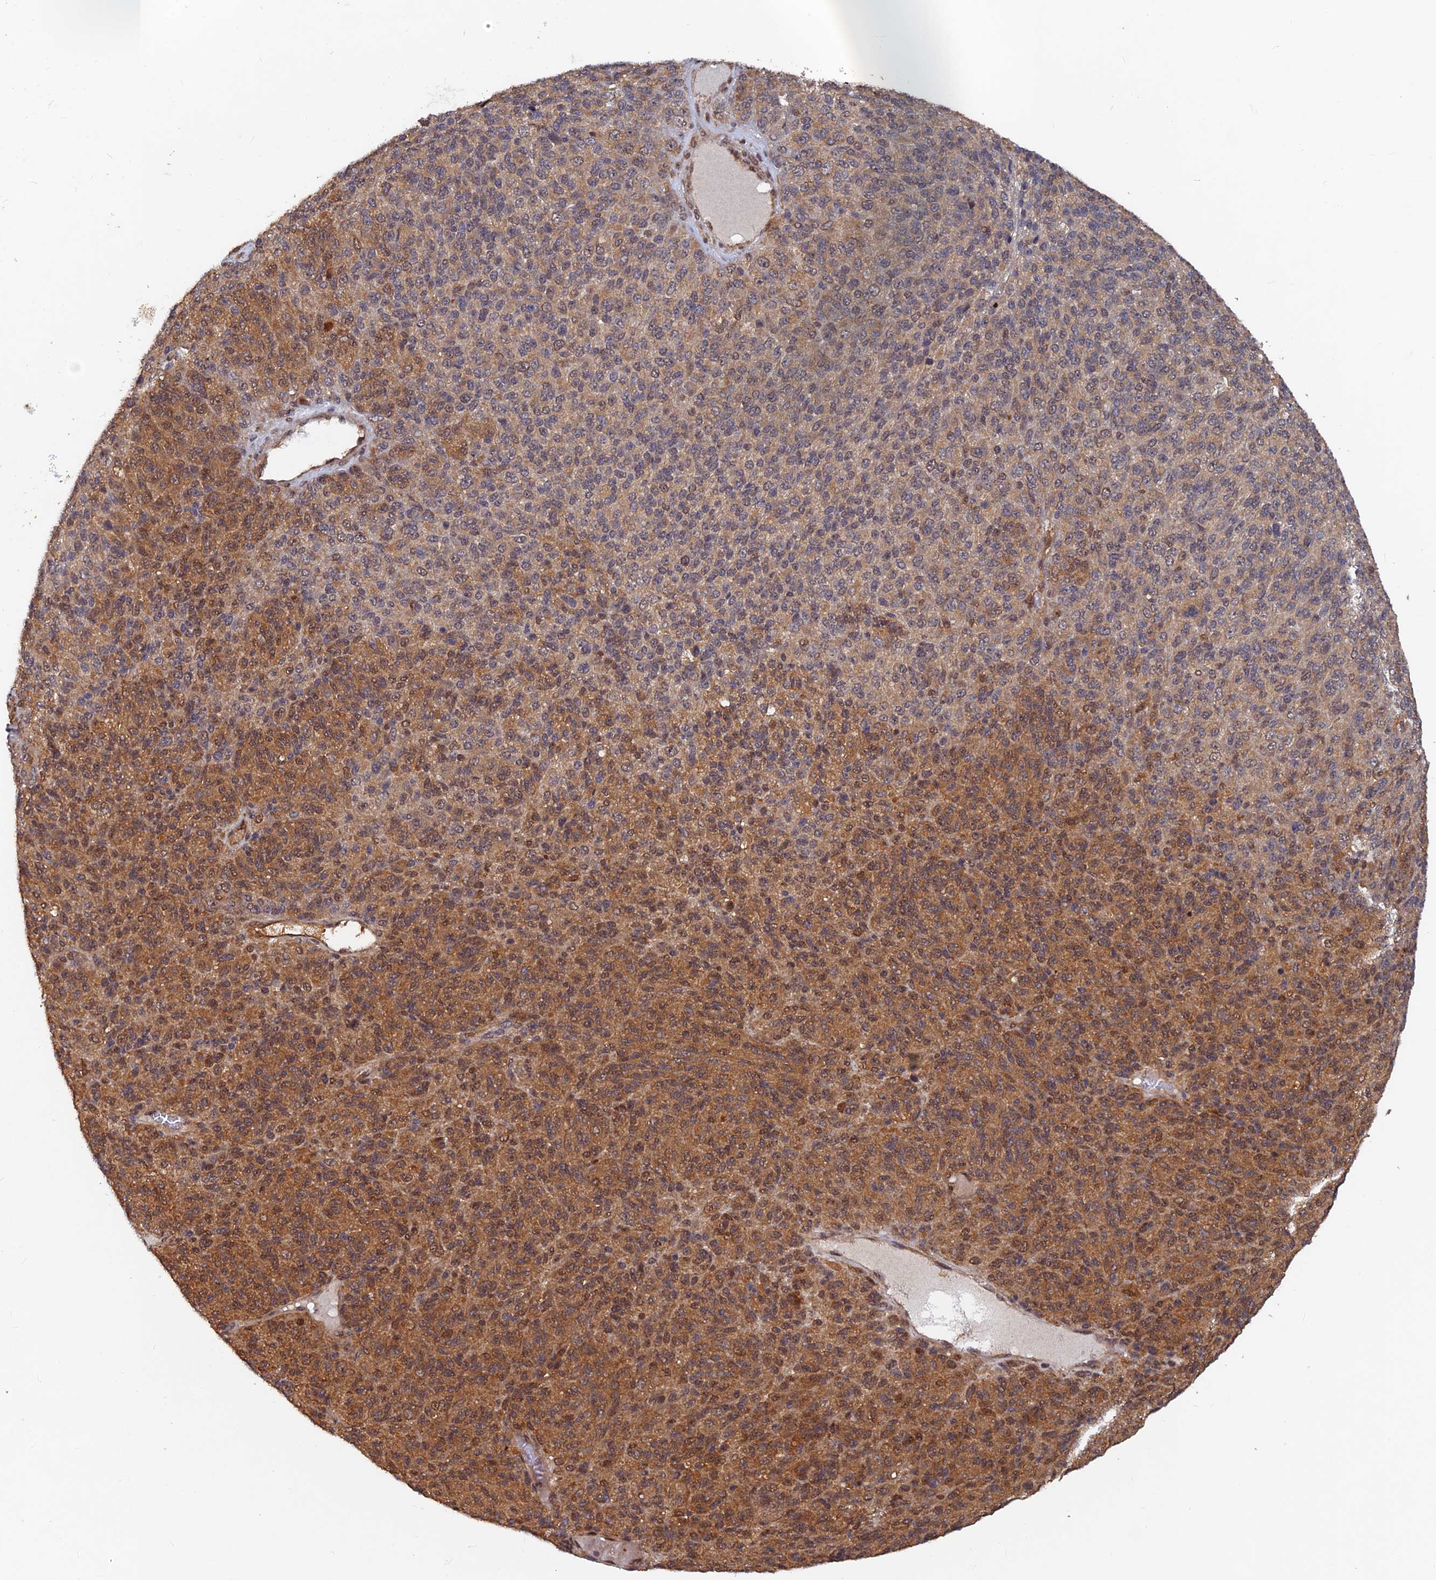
{"staining": {"intensity": "moderate", "quantity": ">75%", "location": "cytoplasmic/membranous,nuclear"}, "tissue": "melanoma", "cell_type": "Tumor cells", "image_type": "cancer", "snomed": [{"axis": "morphology", "description": "Malignant melanoma, Metastatic site"}, {"axis": "topography", "description": "Brain"}], "caption": "Melanoma stained for a protein (brown) exhibits moderate cytoplasmic/membranous and nuclear positive expression in approximately >75% of tumor cells.", "gene": "FAM53C", "patient": {"sex": "female", "age": 56}}